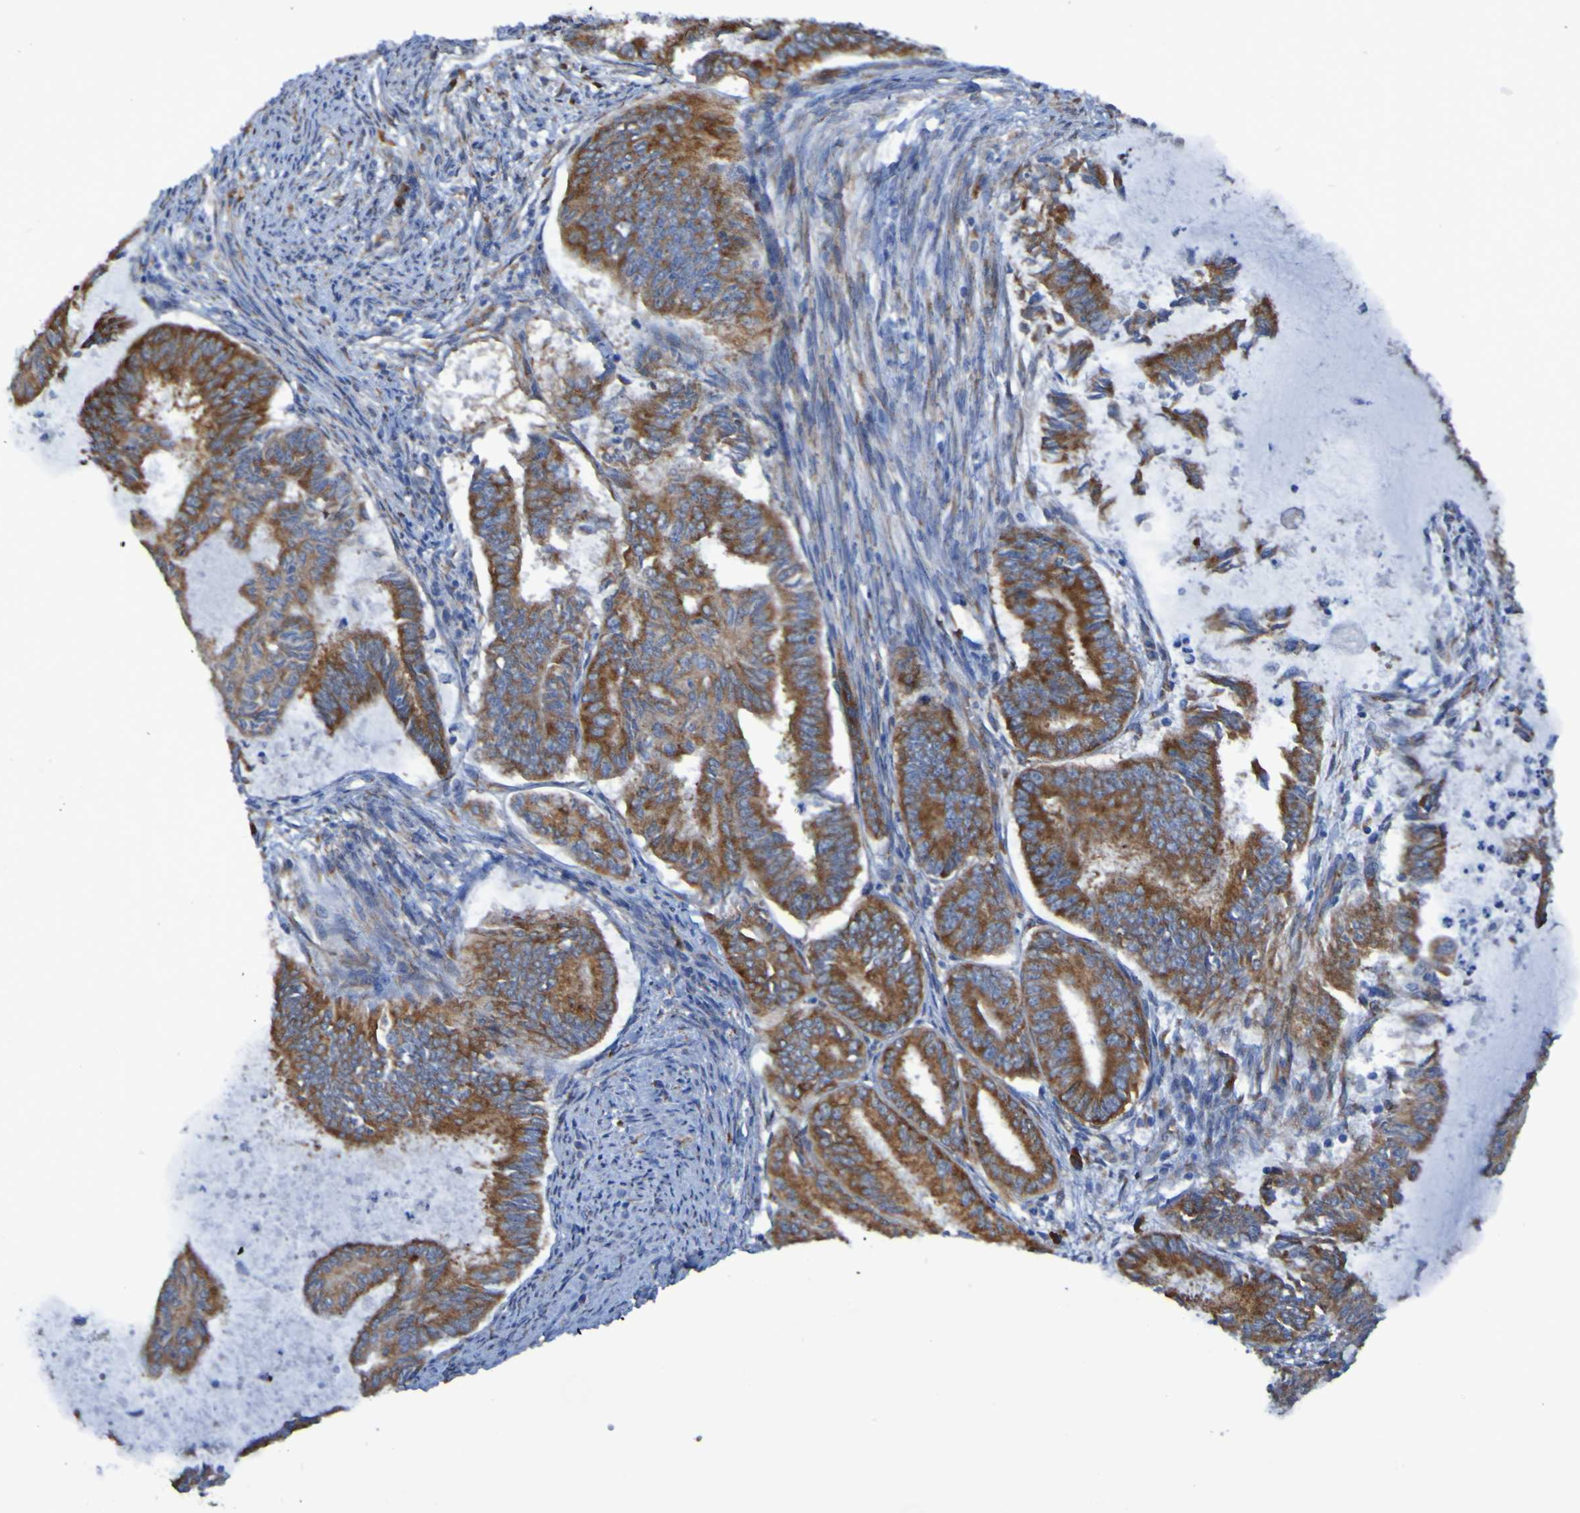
{"staining": {"intensity": "strong", "quantity": ">75%", "location": "cytoplasmic/membranous"}, "tissue": "endometrial cancer", "cell_type": "Tumor cells", "image_type": "cancer", "snomed": [{"axis": "morphology", "description": "Adenocarcinoma, NOS"}, {"axis": "topography", "description": "Endometrium"}], "caption": "DAB immunohistochemical staining of human adenocarcinoma (endometrial) reveals strong cytoplasmic/membranous protein staining in about >75% of tumor cells.", "gene": "FKBP3", "patient": {"sex": "female", "age": 86}}